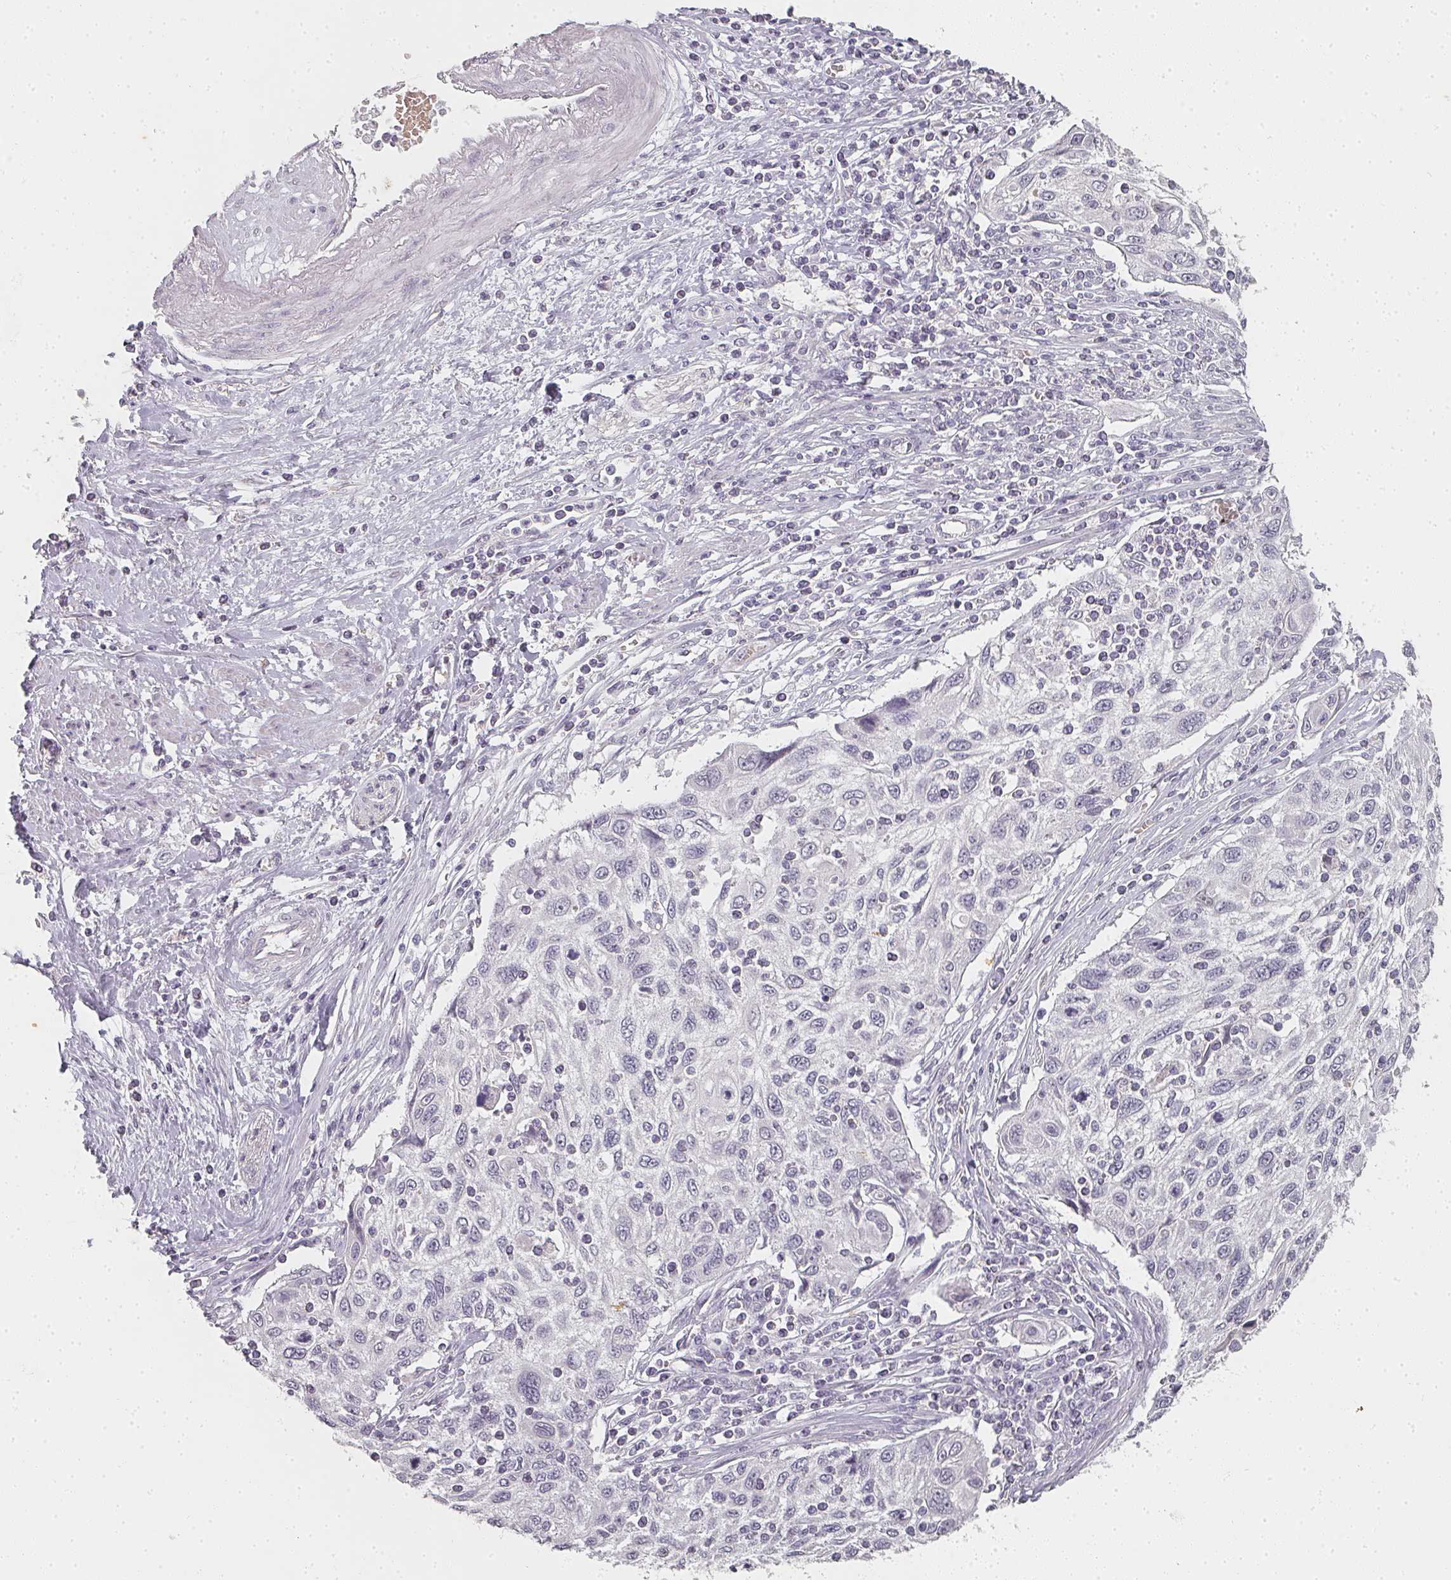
{"staining": {"intensity": "negative", "quantity": "none", "location": "none"}, "tissue": "cervical cancer", "cell_type": "Tumor cells", "image_type": "cancer", "snomed": [{"axis": "morphology", "description": "Squamous cell carcinoma, NOS"}, {"axis": "topography", "description": "Cervix"}], "caption": "IHC photomicrograph of human cervical cancer stained for a protein (brown), which shows no positivity in tumor cells.", "gene": "SHISA2", "patient": {"sex": "female", "age": 70}}